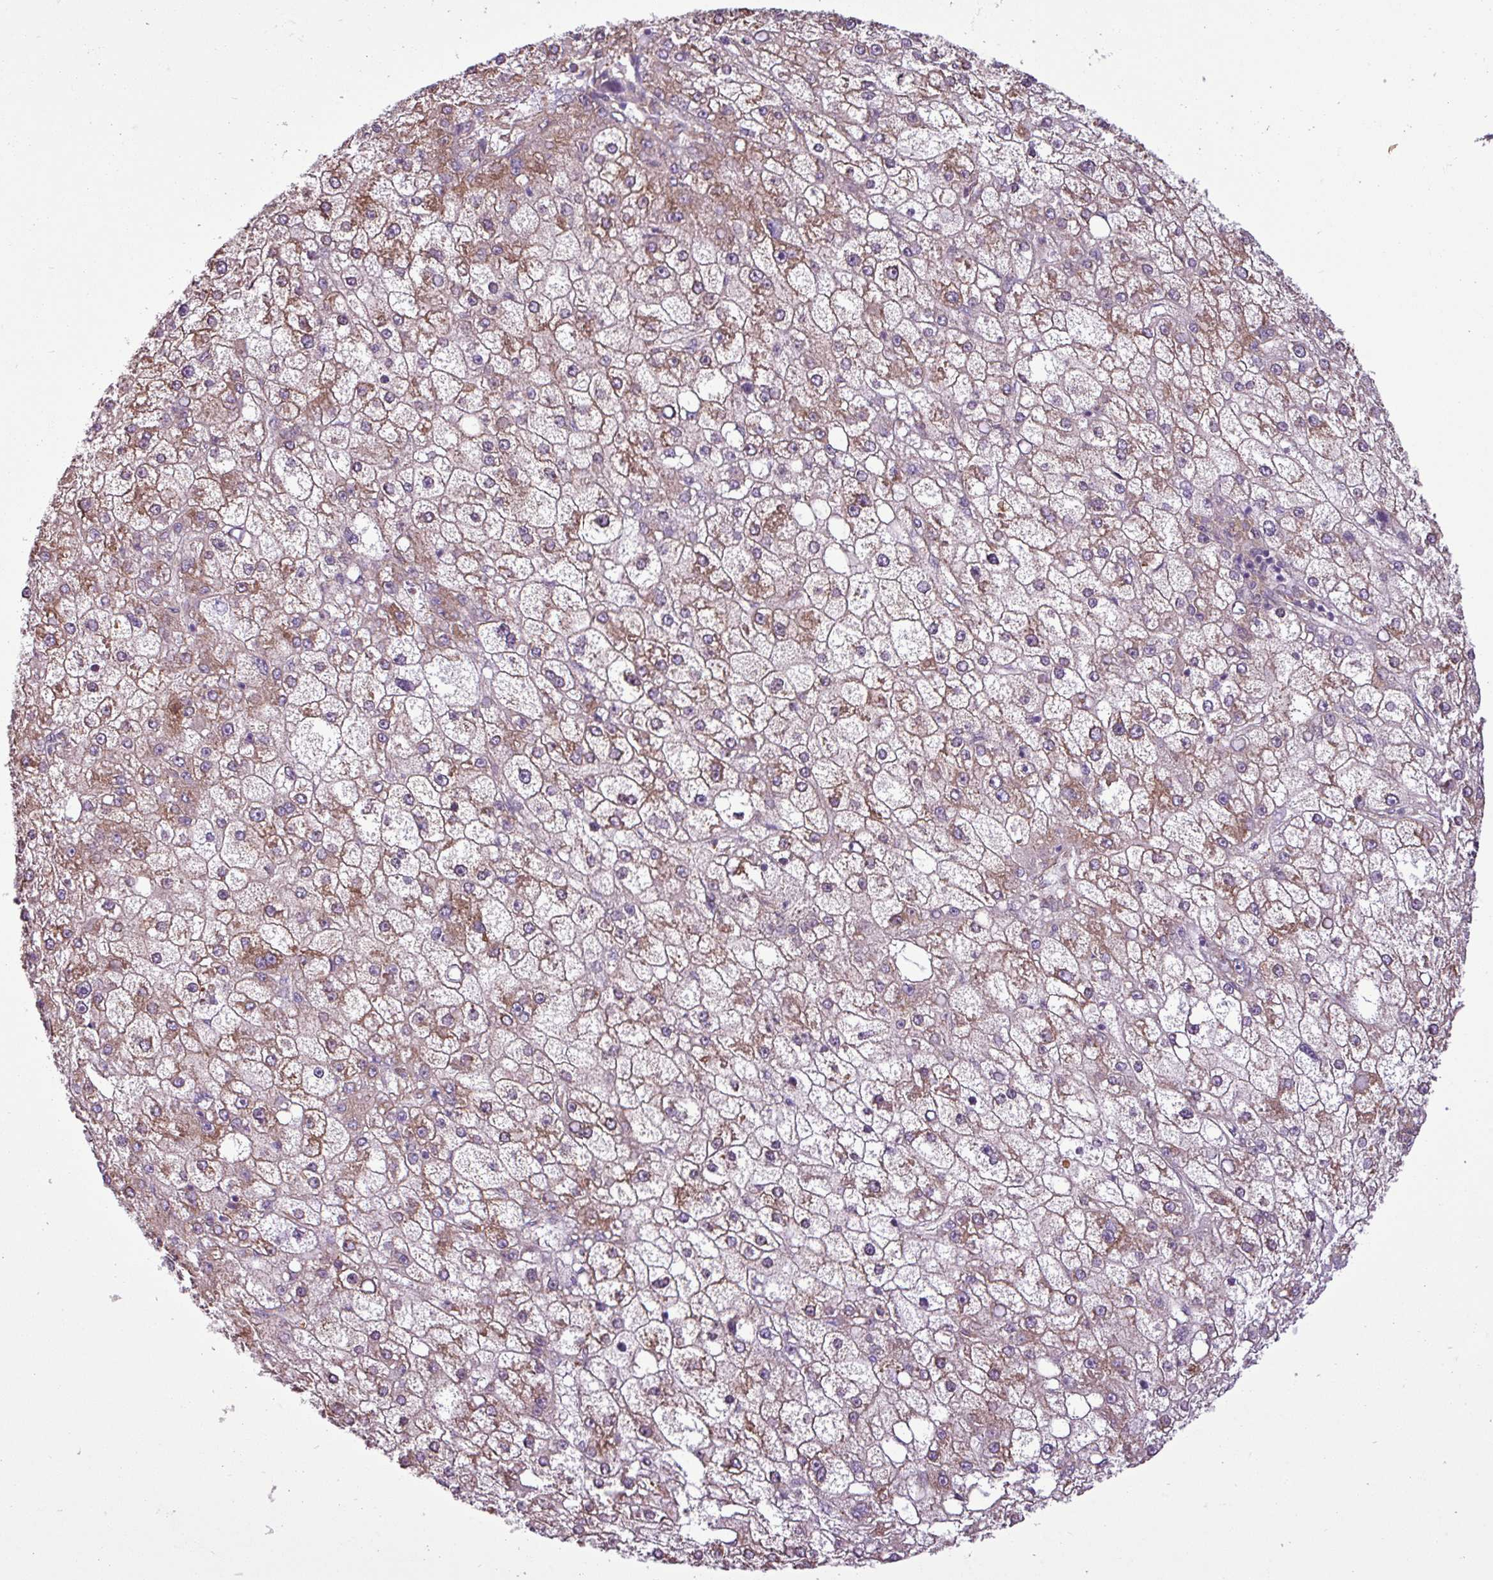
{"staining": {"intensity": "weak", "quantity": ">75%", "location": "cytoplasmic/membranous"}, "tissue": "liver cancer", "cell_type": "Tumor cells", "image_type": "cancer", "snomed": [{"axis": "morphology", "description": "Carcinoma, Hepatocellular, NOS"}, {"axis": "topography", "description": "Liver"}], "caption": "Immunohistochemical staining of liver cancer displays weak cytoplasmic/membranous protein staining in approximately >75% of tumor cells.", "gene": "PACSIN2", "patient": {"sex": "male", "age": 67}}